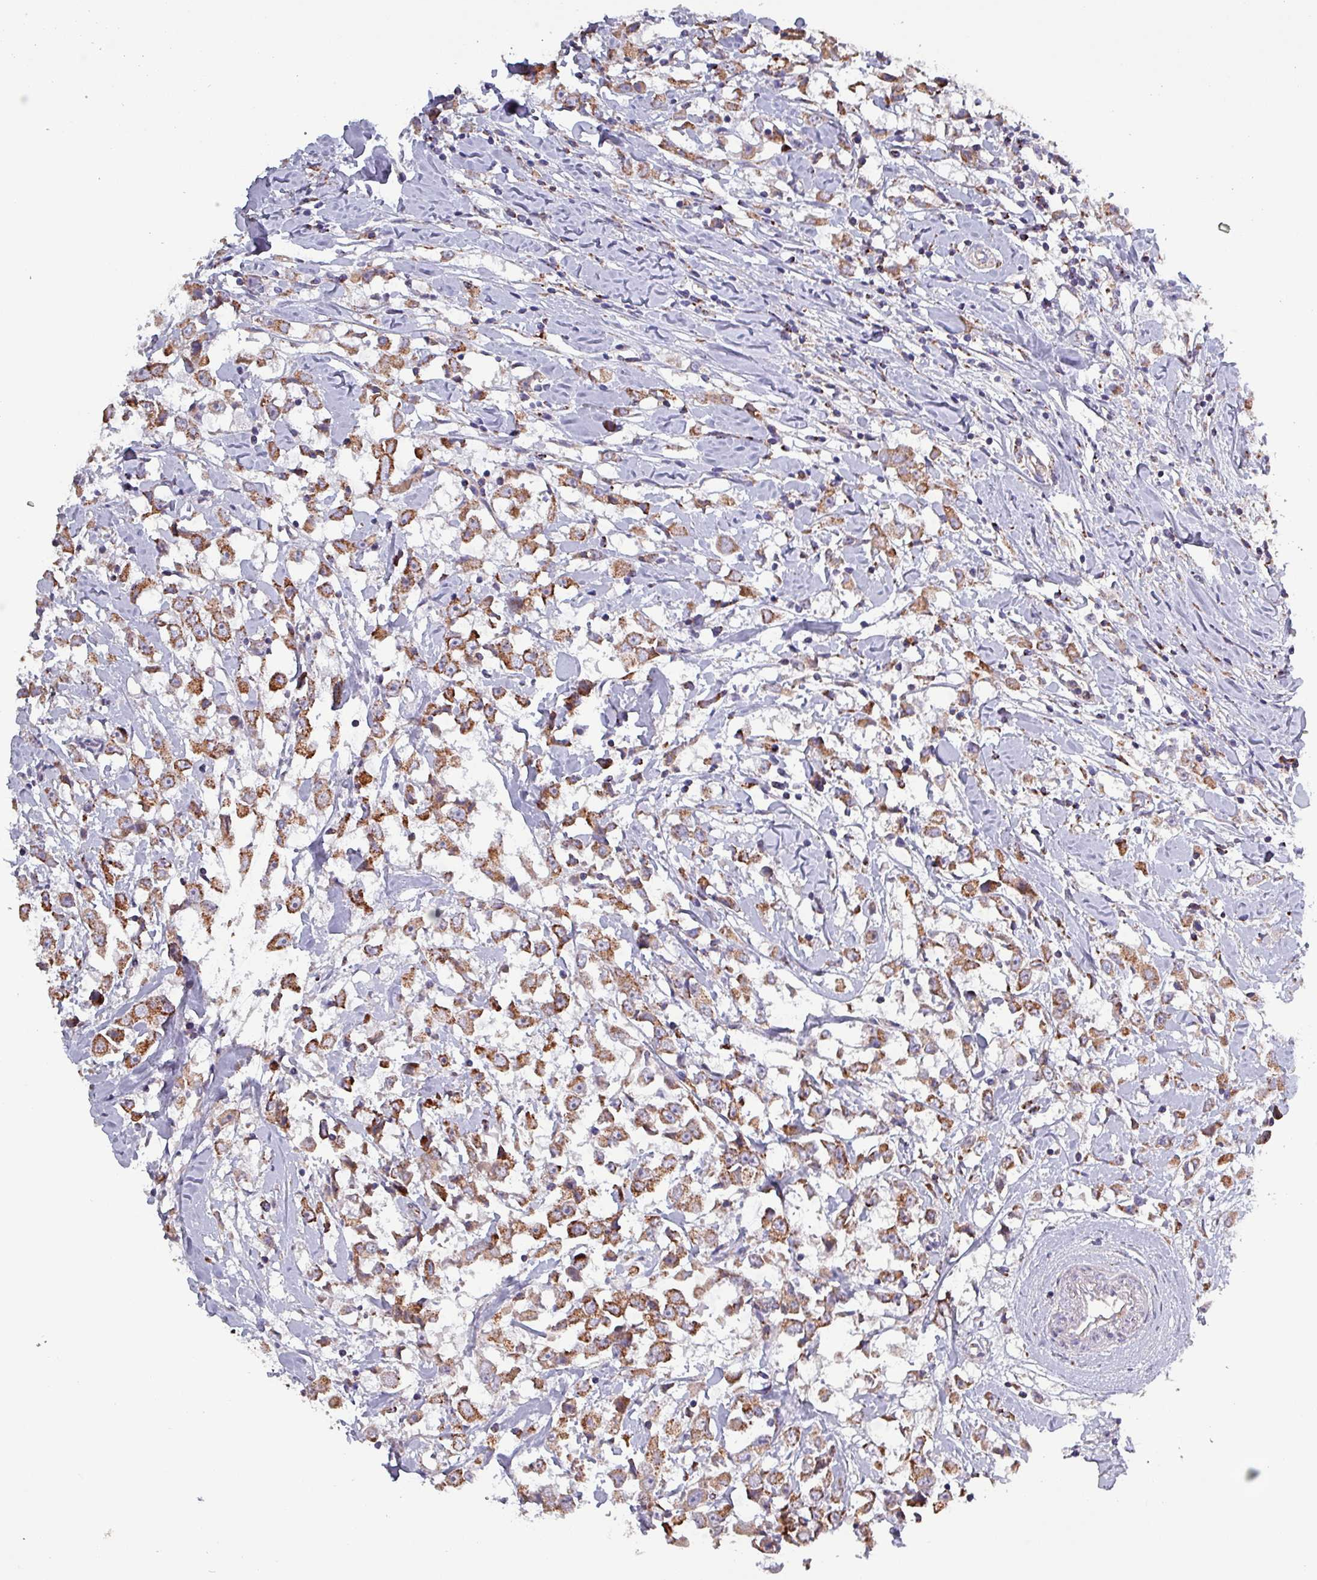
{"staining": {"intensity": "moderate", "quantity": ">75%", "location": "cytoplasmic/membranous"}, "tissue": "breast cancer", "cell_type": "Tumor cells", "image_type": "cancer", "snomed": [{"axis": "morphology", "description": "Duct carcinoma"}, {"axis": "topography", "description": "Breast"}], "caption": "IHC micrograph of human breast cancer stained for a protein (brown), which displays medium levels of moderate cytoplasmic/membranous positivity in approximately >75% of tumor cells.", "gene": "ZNF322", "patient": {"sex": "female", "age": 61}}